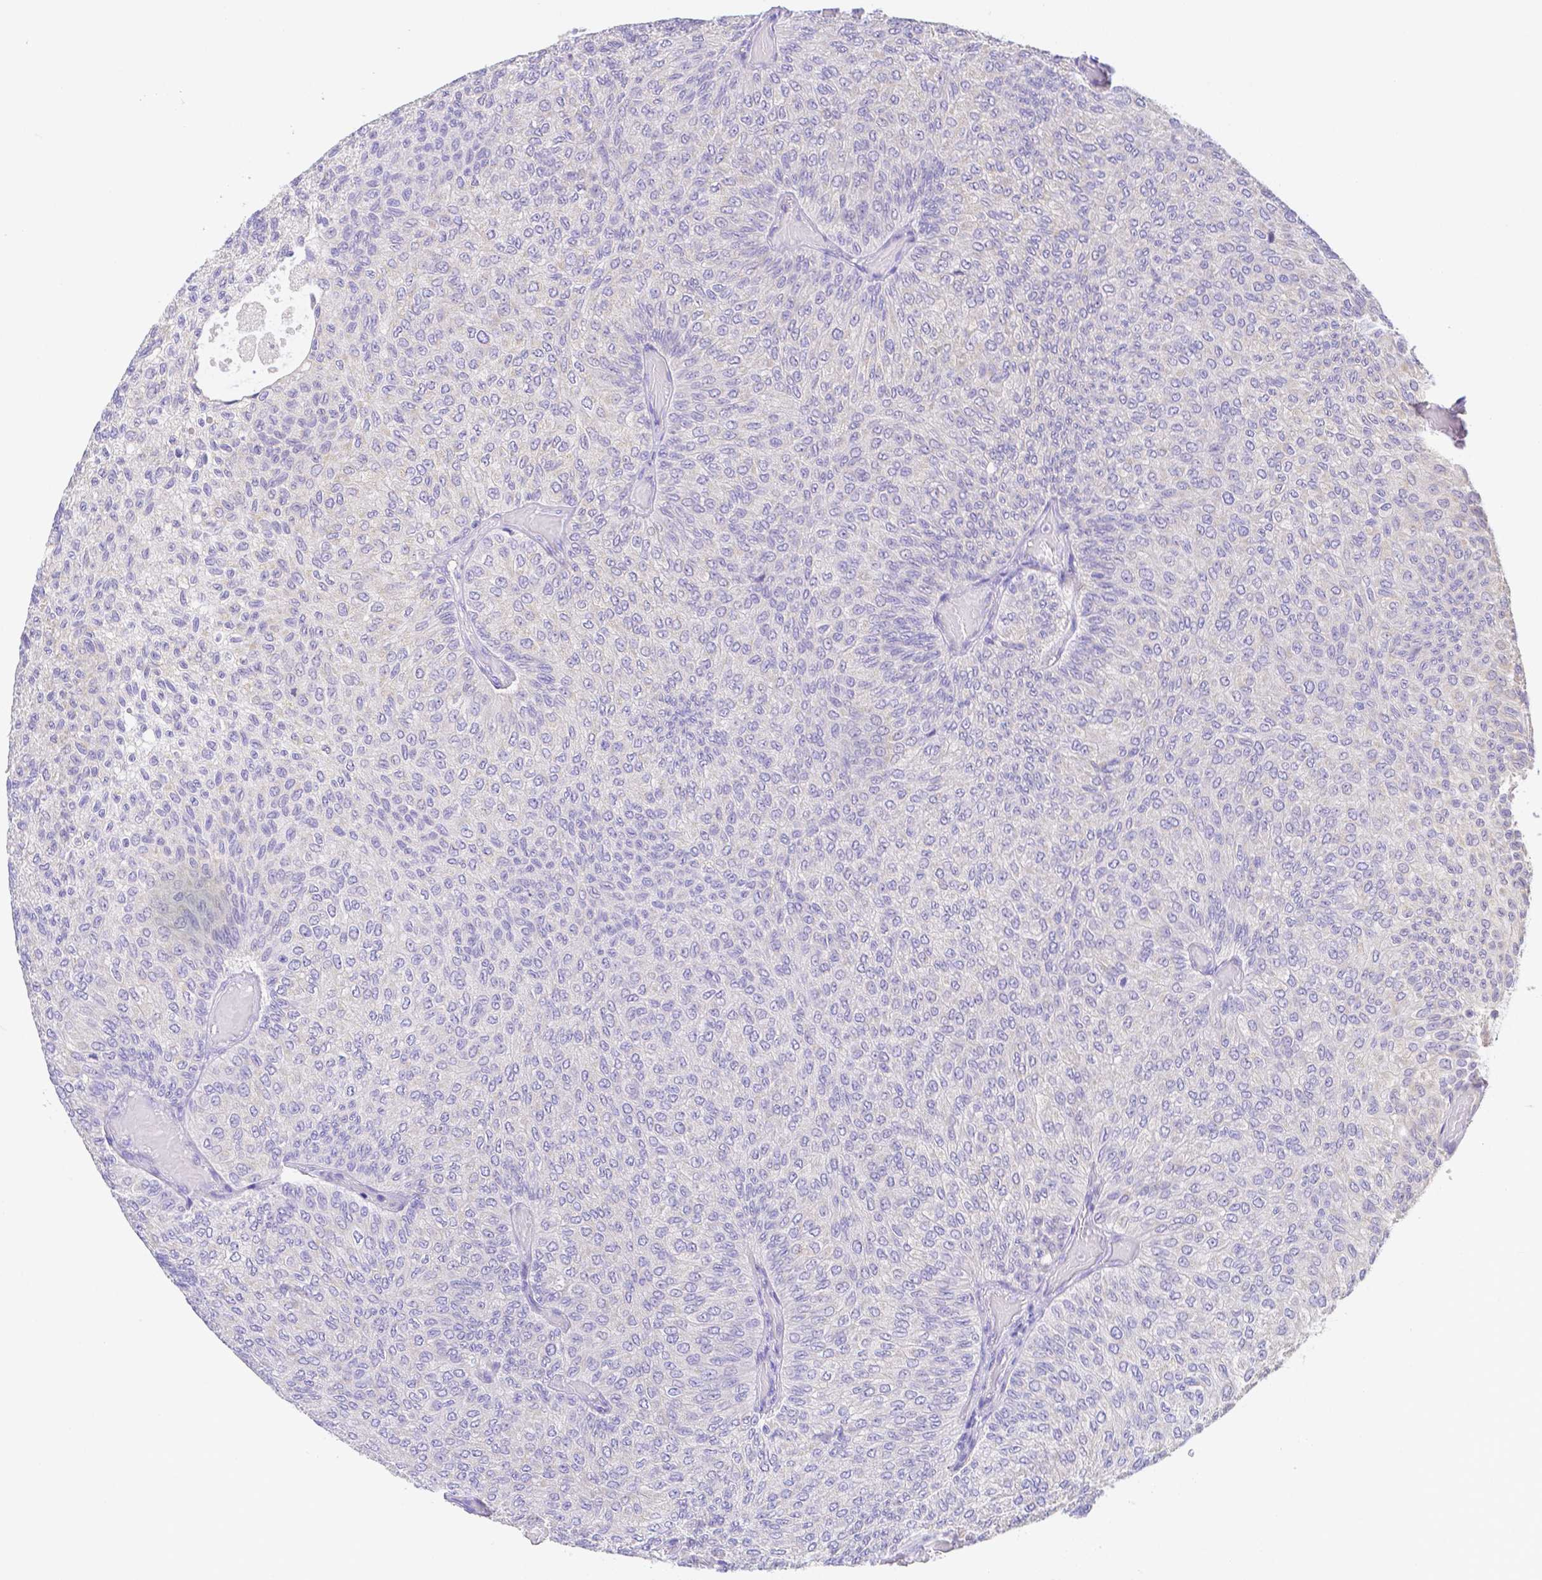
{"staining": {"intensity": "negative", "quantity": "none", "location": "none"}, "tissue": "urothelial cancer", "cell_type": "Tumor cells", "image_type": "cancer", "snomed": [{"axis": "morphology", "description": "Urothelial carcinoma, Low grade"}, {"axis": "topography", "description": "Urinary bladder"}], "caption": "Immunohistochemistry image of neoplastic tissue: human urothelial carcinoma (low-grade) stained with DAB reveals no significant protein staining in tumor cells.", "gene": "ZG16B", "patient": {"sex": "male", "age": 78}}